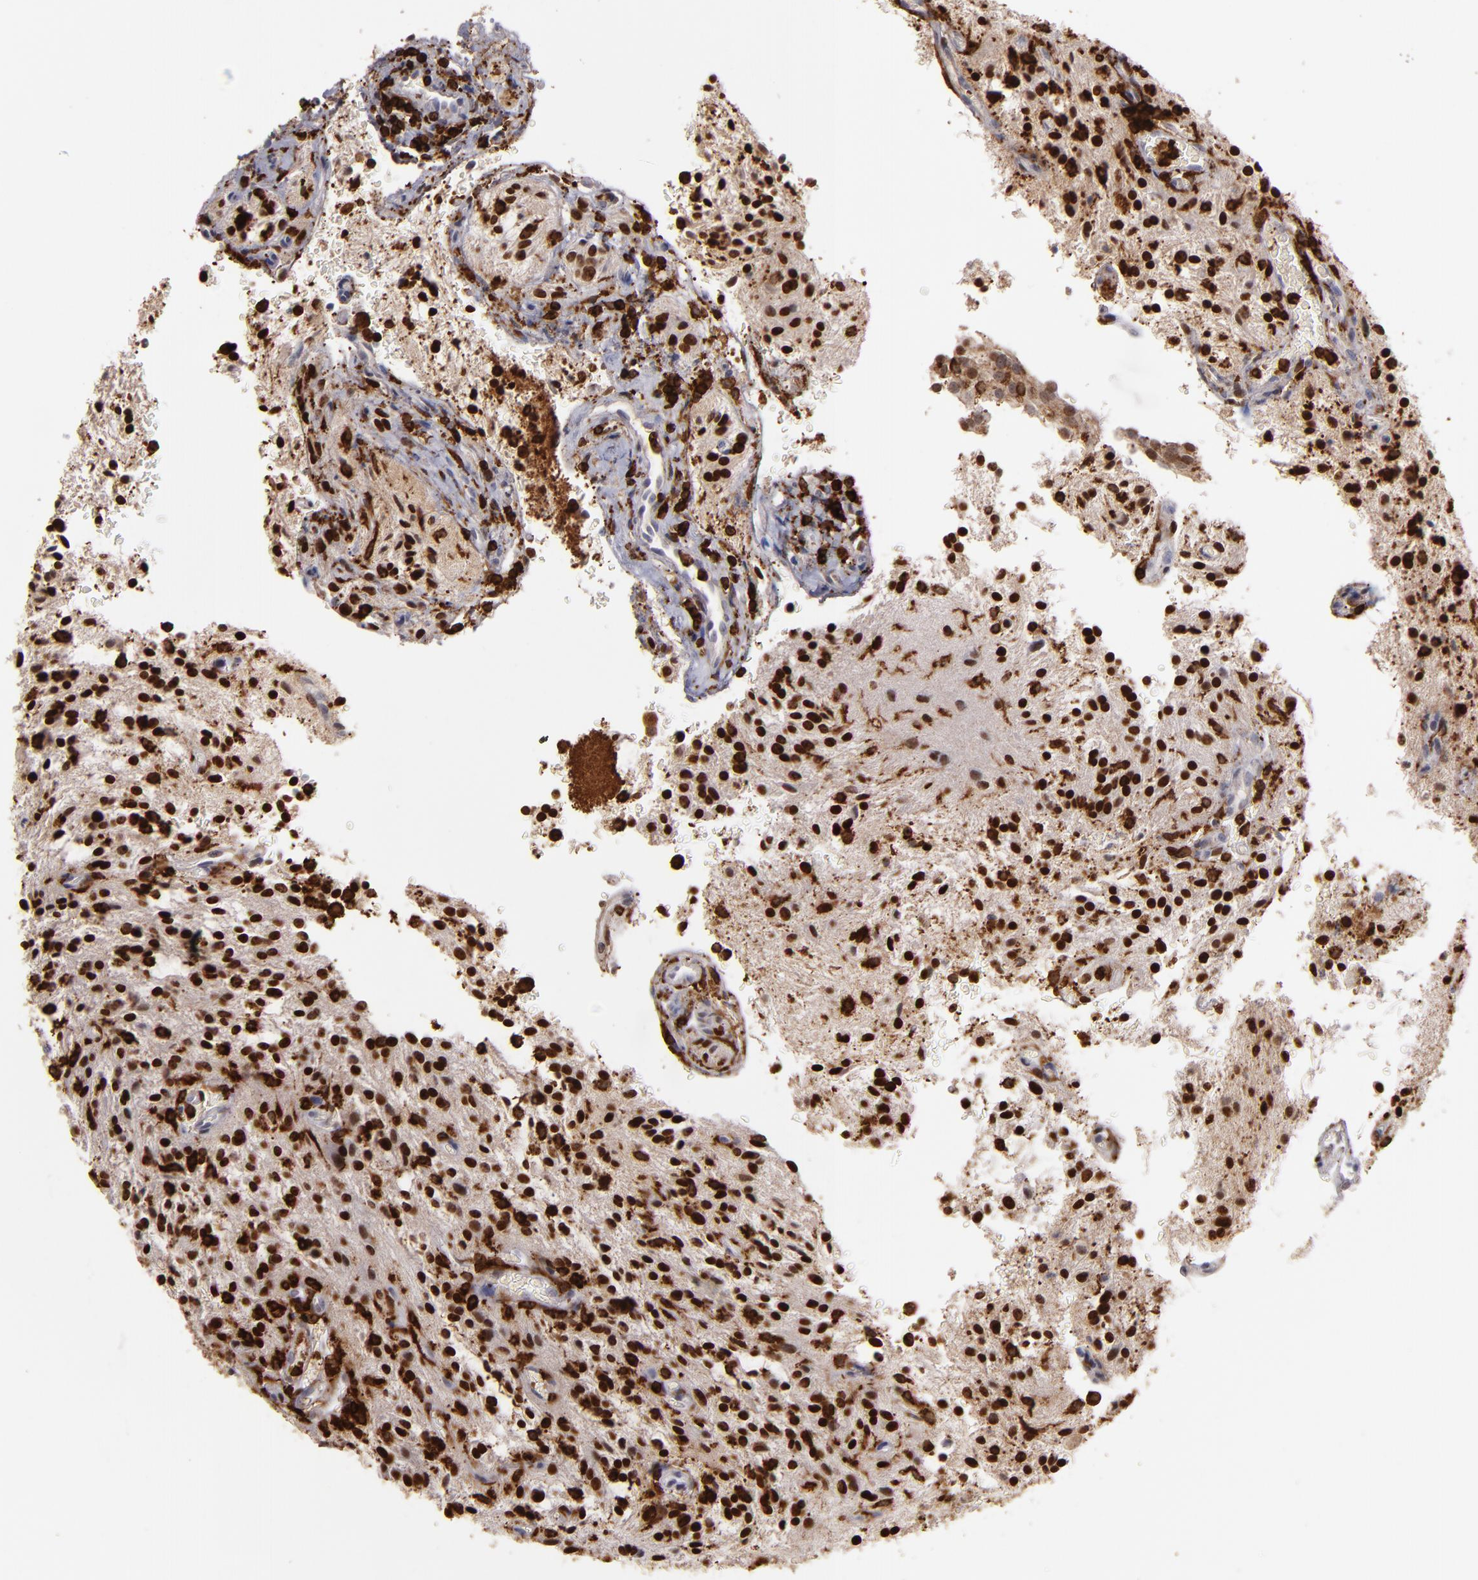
{"staining": {"intensity": "strong", "quantity": ">75%", "location": "nuclear"}, "tissue": "glioma", "cell_type": "Tumor cells", "image_type": "cancer", "snomed": [{"axis": "morphology", "description": "Glioma, malignant, NOS"}, {"axis": "topography", "description": "Cerebellum"}], "caption": "Immunohistochemistry photomicrograph of human glioma stained for a protein (brown), which displays high levels of strong nuclear expression in about >75% of tumor cells.", "gene": "WAS", "patient": {"sex": "female", "age": 10}}